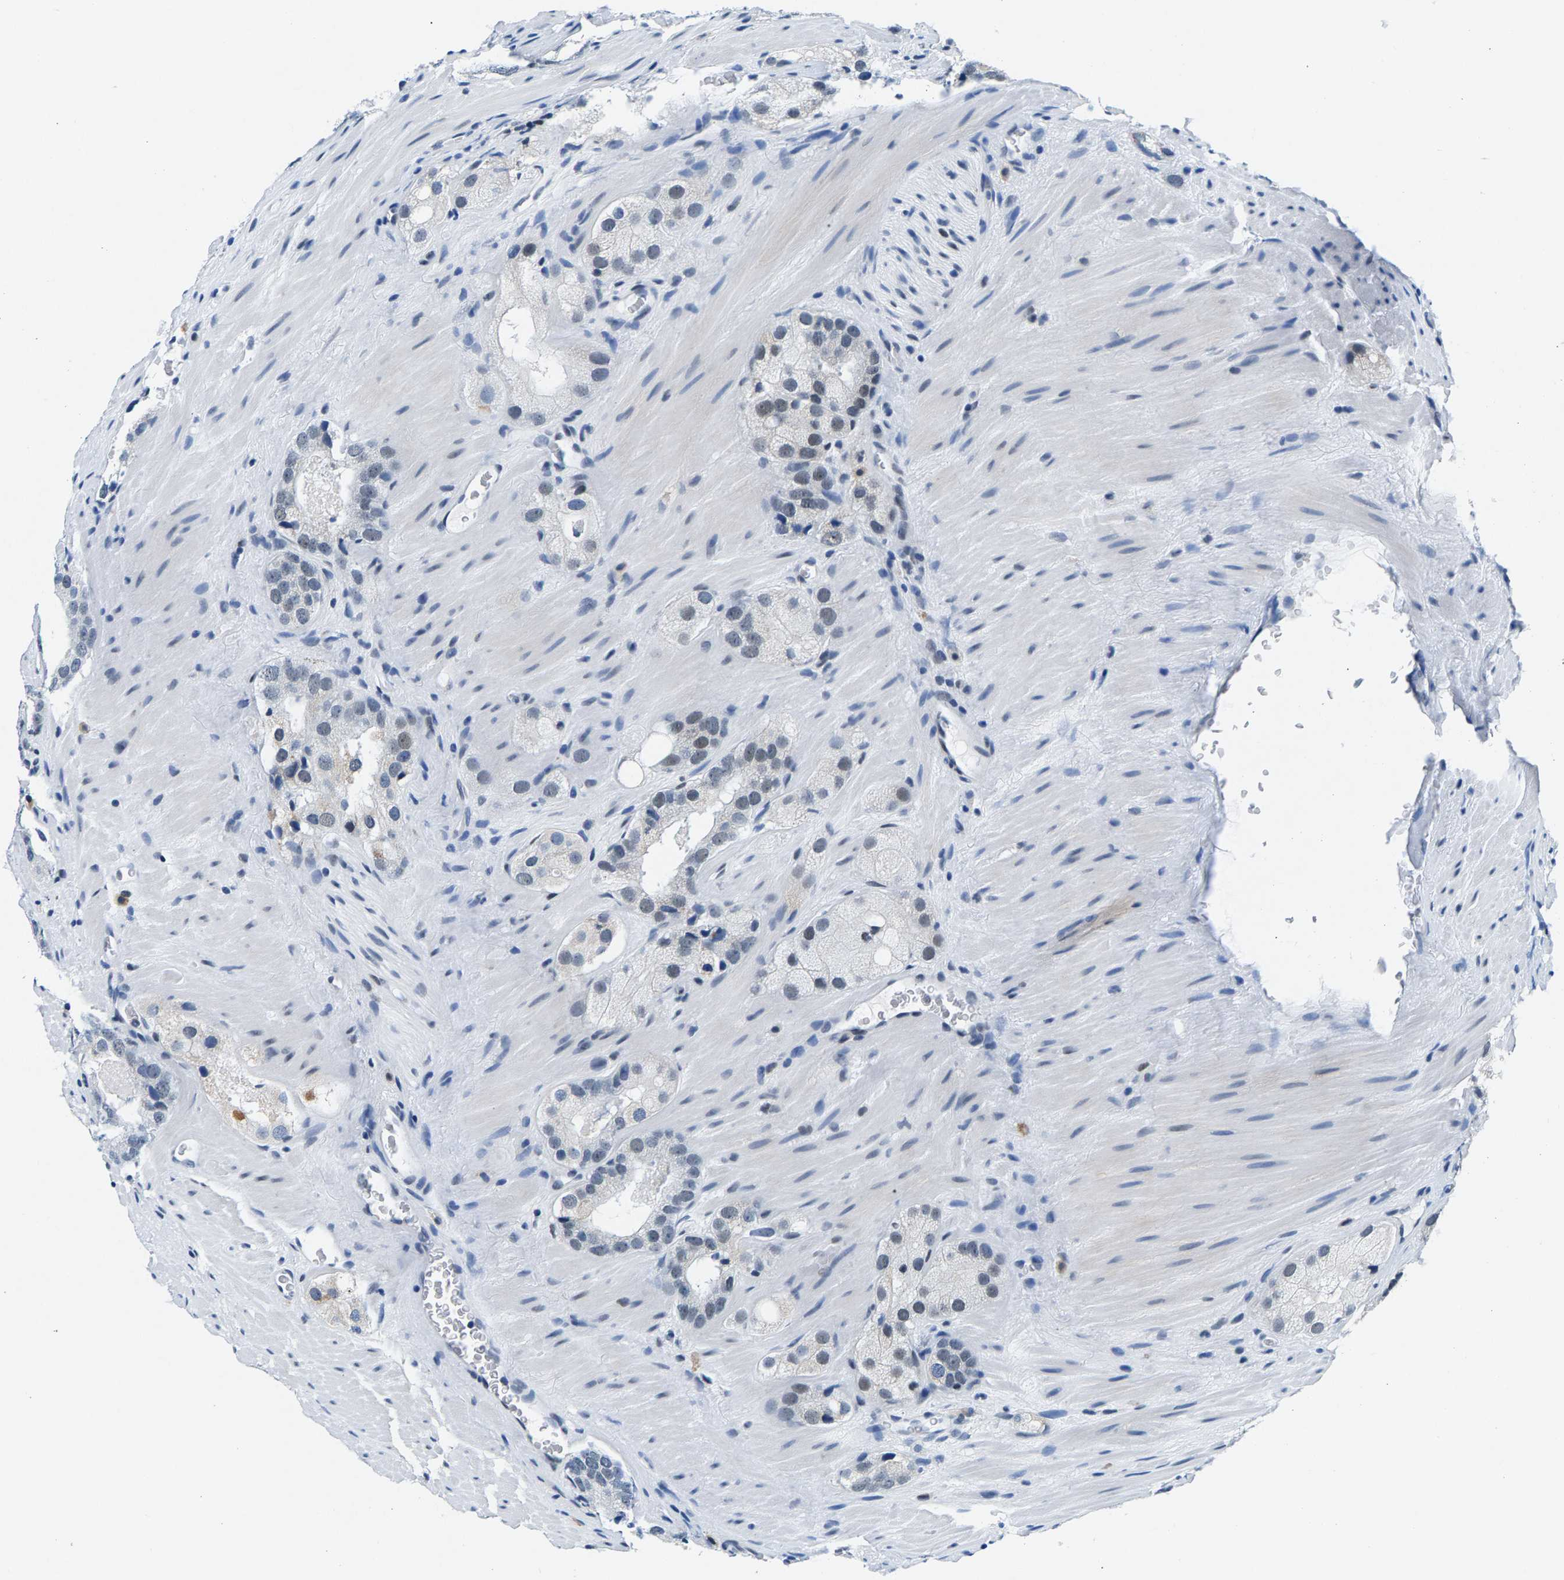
{"staining": {"intensity": "negative", "quantity": "none", "location": "none"}, "tissue": "prostate cancer", "cell_type": "Tumor cells", "image_type": "cancer", "snomed": [{"axis": "morphology", "description": "Adenocarcinoma, High grade"}, {"axis": "topography", "description": "Prostate"}], "caption": "Tumor cells are negative for brown protein staining in high-grade adenocarcinoma (prostate).", "gene": "ATF2", "patient": {"sex": "male", "age": 63}}